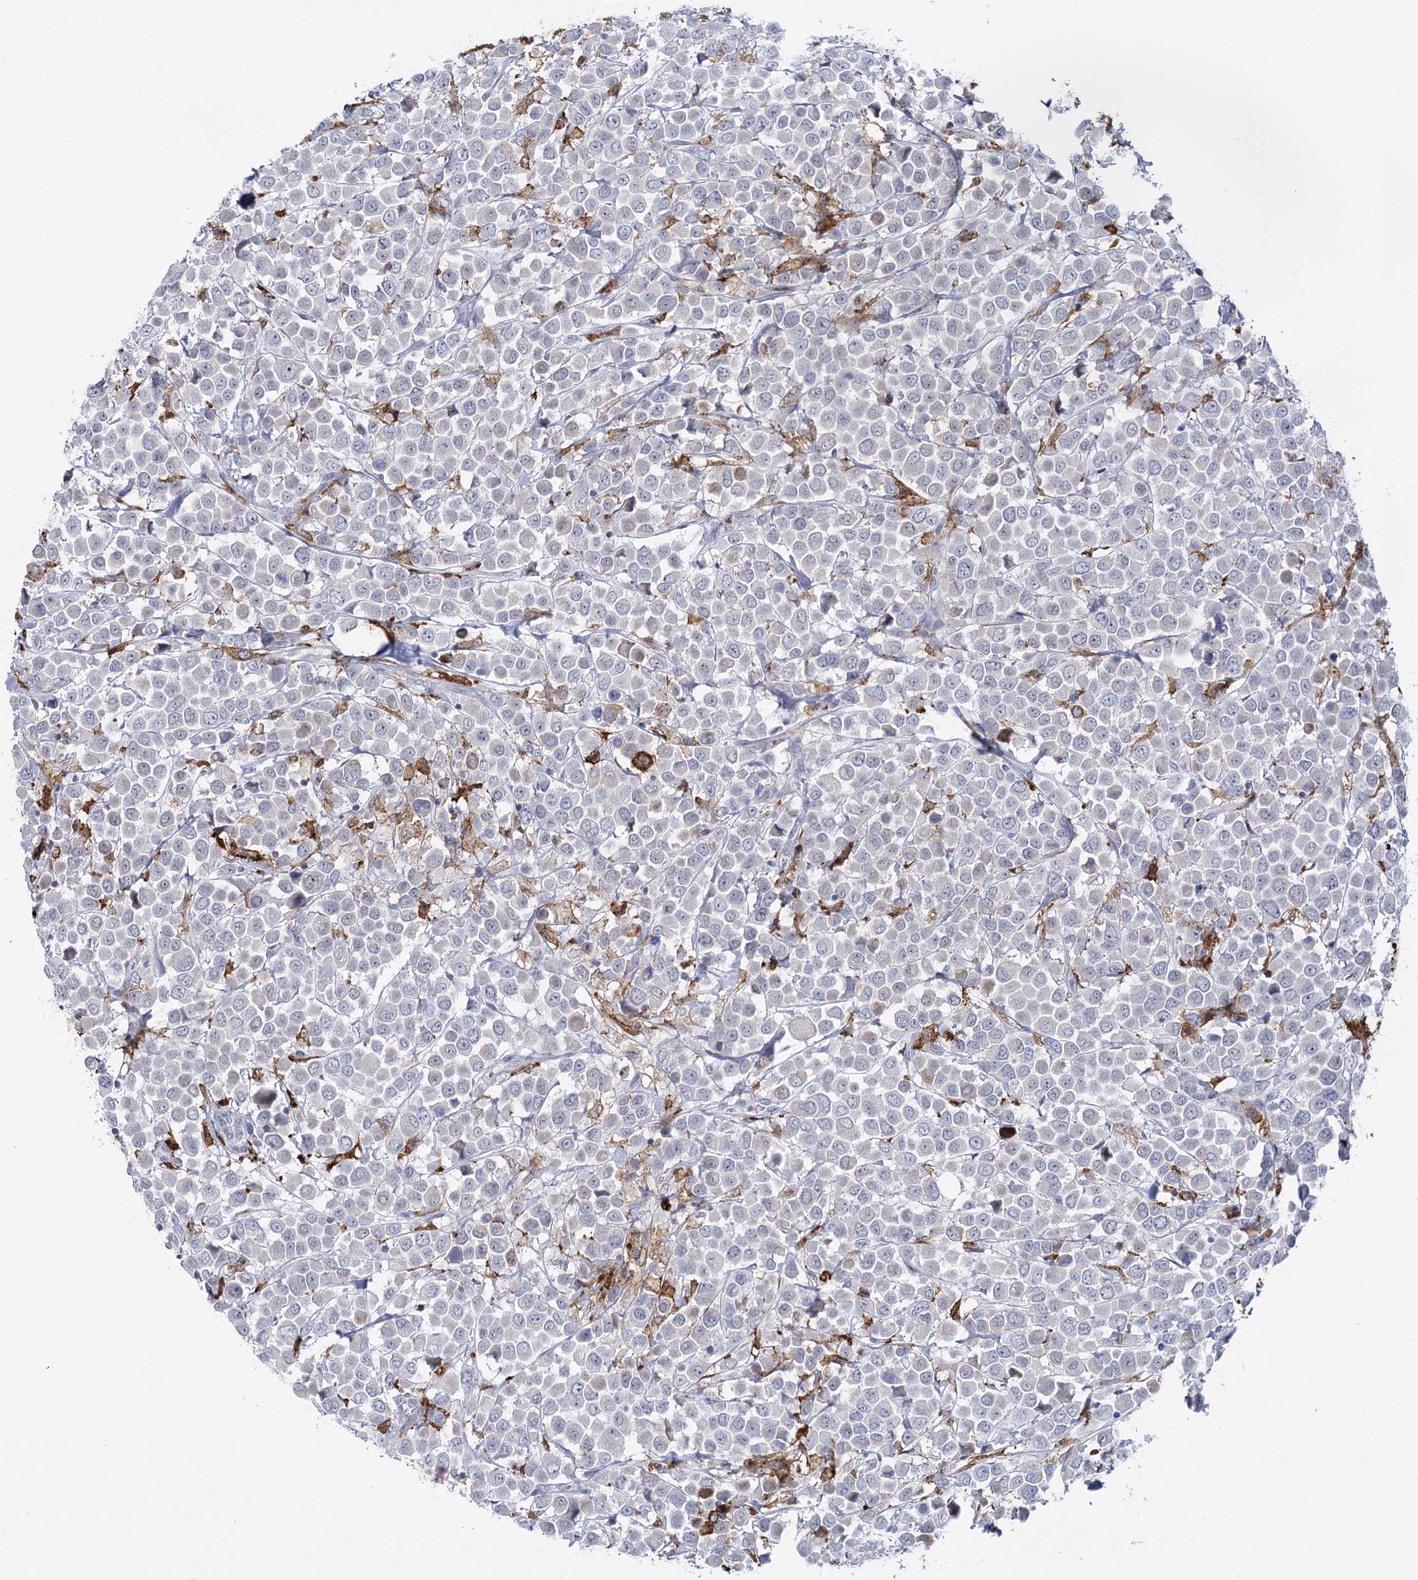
{"staining": {"intensity": "negative", "quantity": "none", "location": "none"}, "tissue": "breast cancer", "cell_type": "Tumor cells", "image_type": "cancer", "snomed": [{"axis": "morphology", "description": "Duct carcinoma"}, {"axis": "topography", "description": "Breast"}], "caption": "Immunohistochemical staining of breast cancer exhibits no significant staining in tumor cells.", "gene": "PIWIL4", "patient": {"sex": "female", "age": 61}}